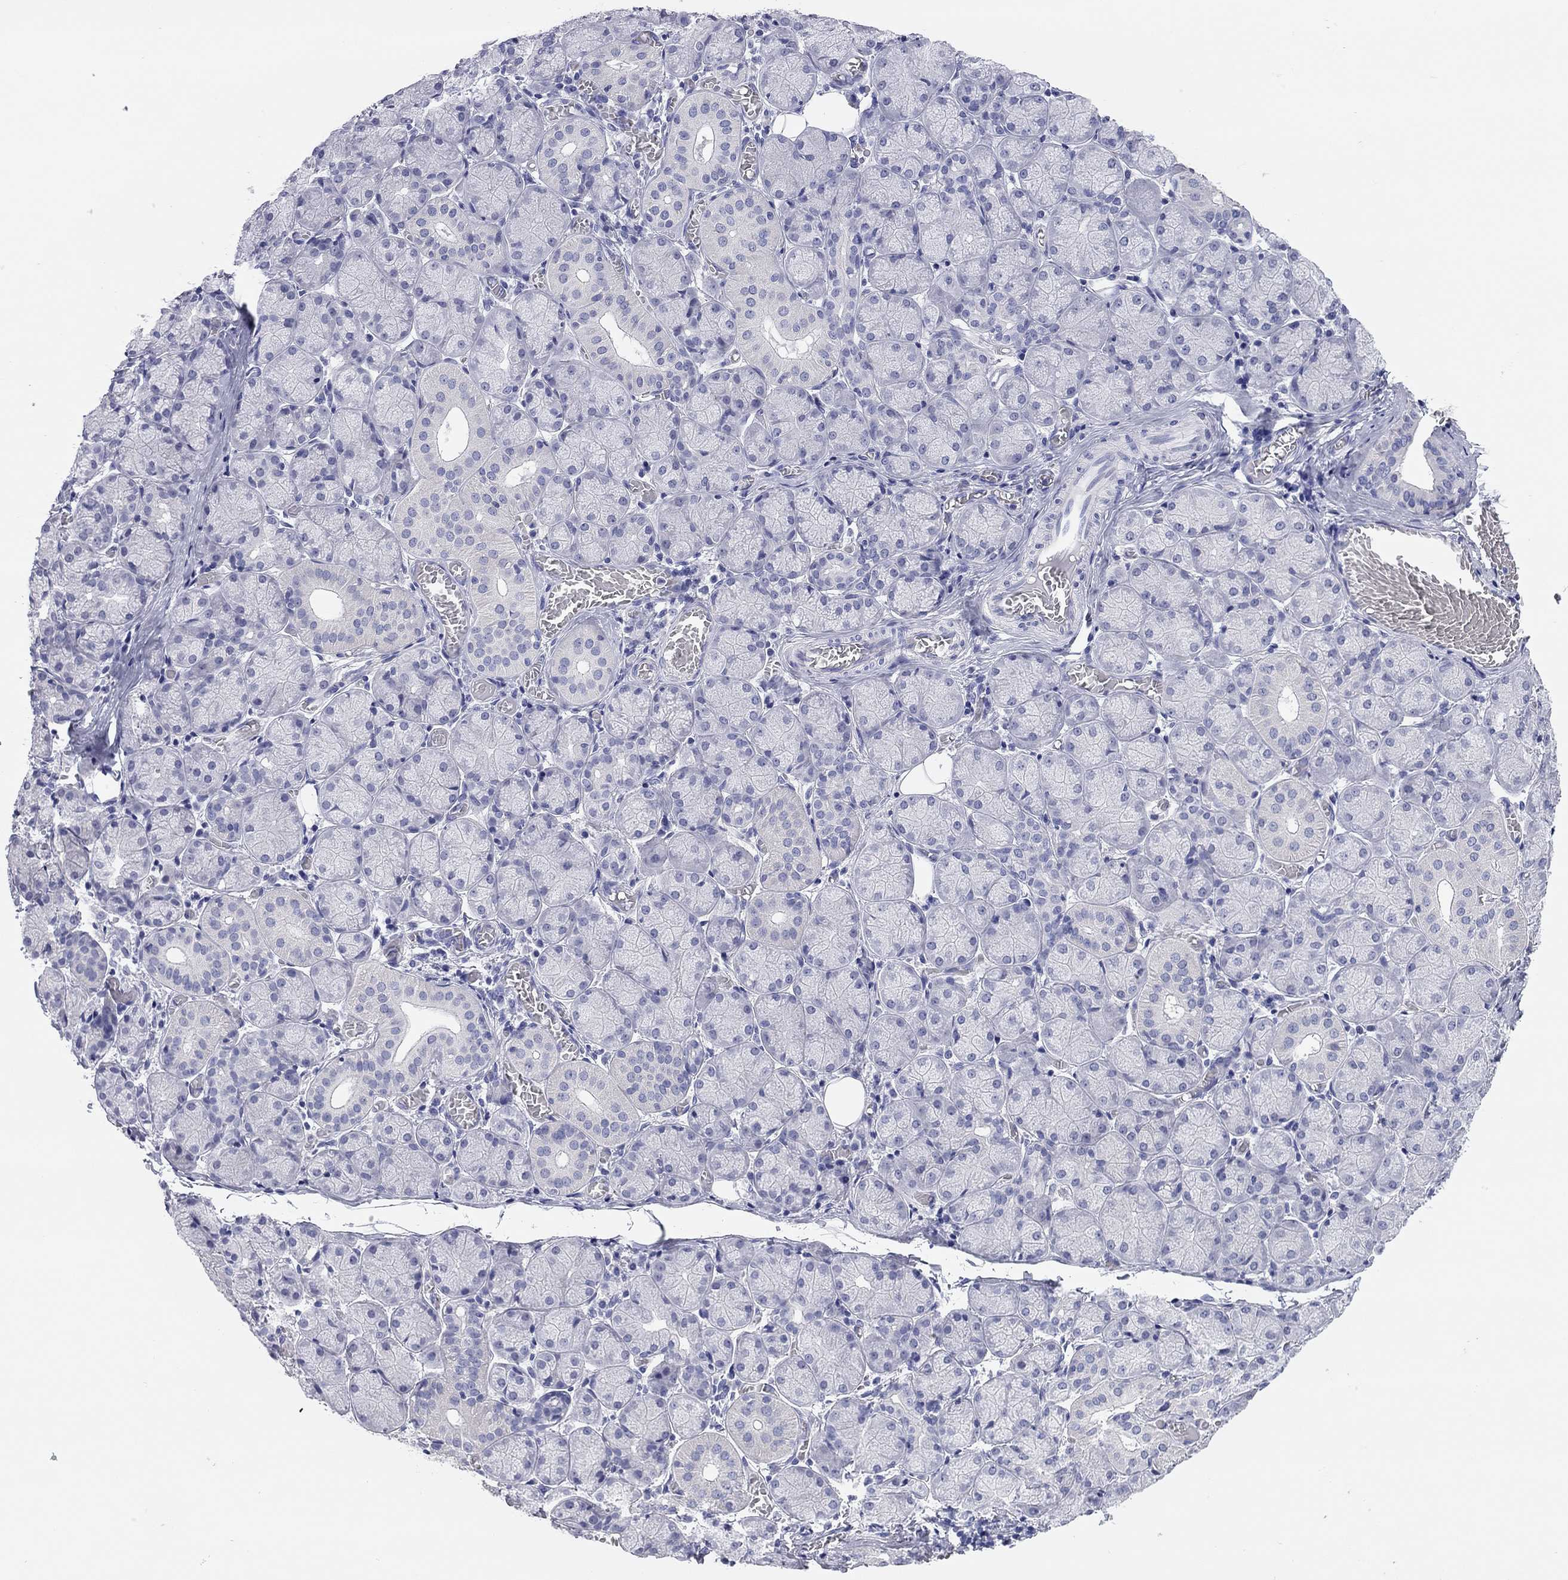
{"staining": {"intensity": "negative", "quantity": "none", "location": "none"}, "tissue": "salivary gland", "cell_type": "Glandular cells", "image_type": "normal", "snomed": [{"axis": "morphology", "description": "Normal tissue, NOS"}, {"axis": "topography", "description": "Salivary gland"}, {"axis": "topography", "description": "Peripheral nerve tissue"}], "caption": "Photomicrograph shows no protein positivity in glandular cells of unremarkable salivary gland.", "gene": "ENSG00000269035", "patient": {"sex": "female", "age": 24}}